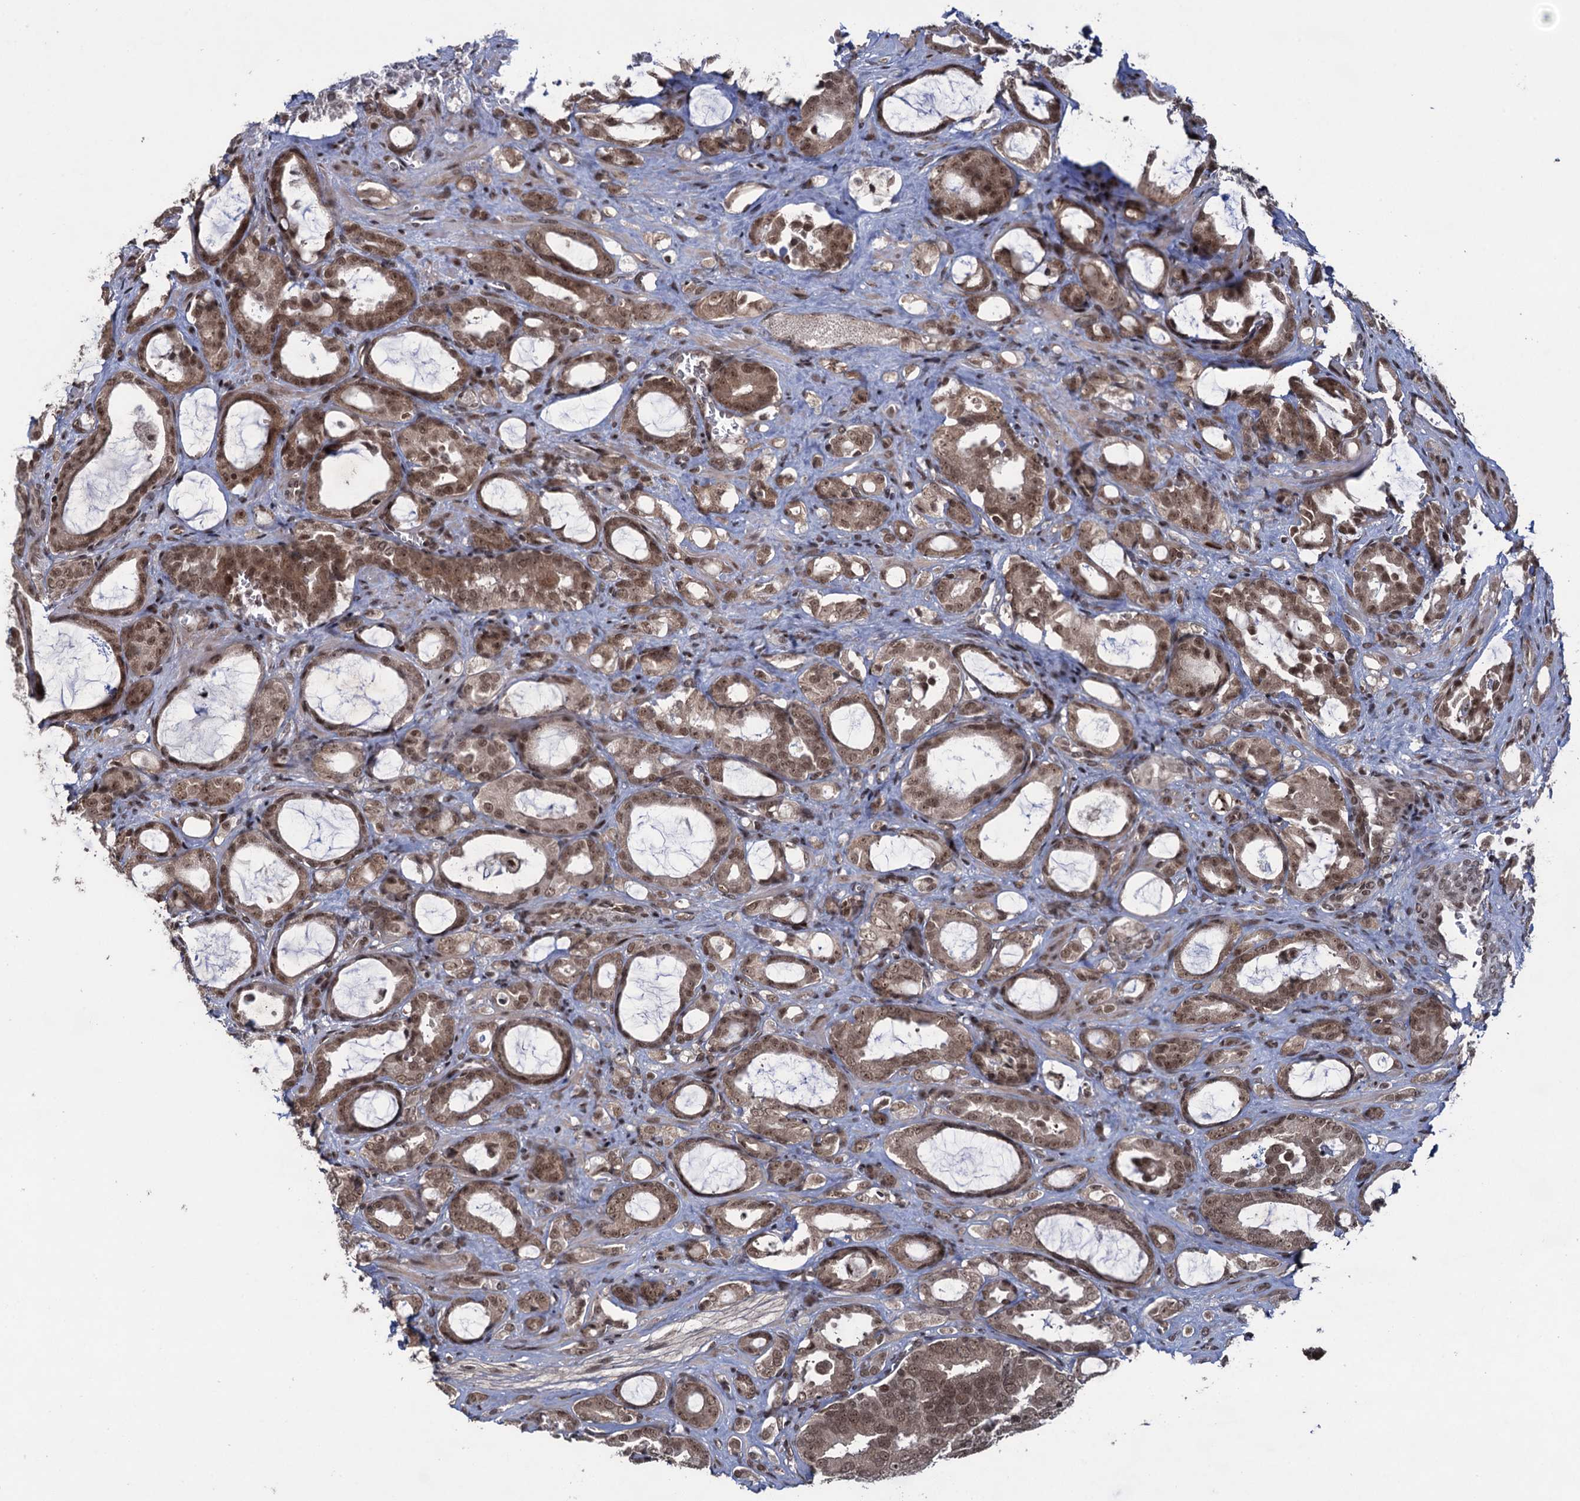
{"staining": {"intensity": "moderate", "quantity": ">75%", "location": "cytoplasmic/membranous,nuclear"}, "tissue": "prostate cancer", "cell_type": "Tumor cells", "image_type": "cancer", "snomed": [{"axis": "morphology", "description": "Adenocarcinoma, High grade"}, {"axis": "topography", "description": "Prostate"}], "caption": "Tumor cells reveal medium levels of moderate cytoplasmic/membranous and nuclear positivity in approximately >75% of cells in prostate cancer.", "gene": "ZNF169", "patient": {"sex": "male", "age": 72}}